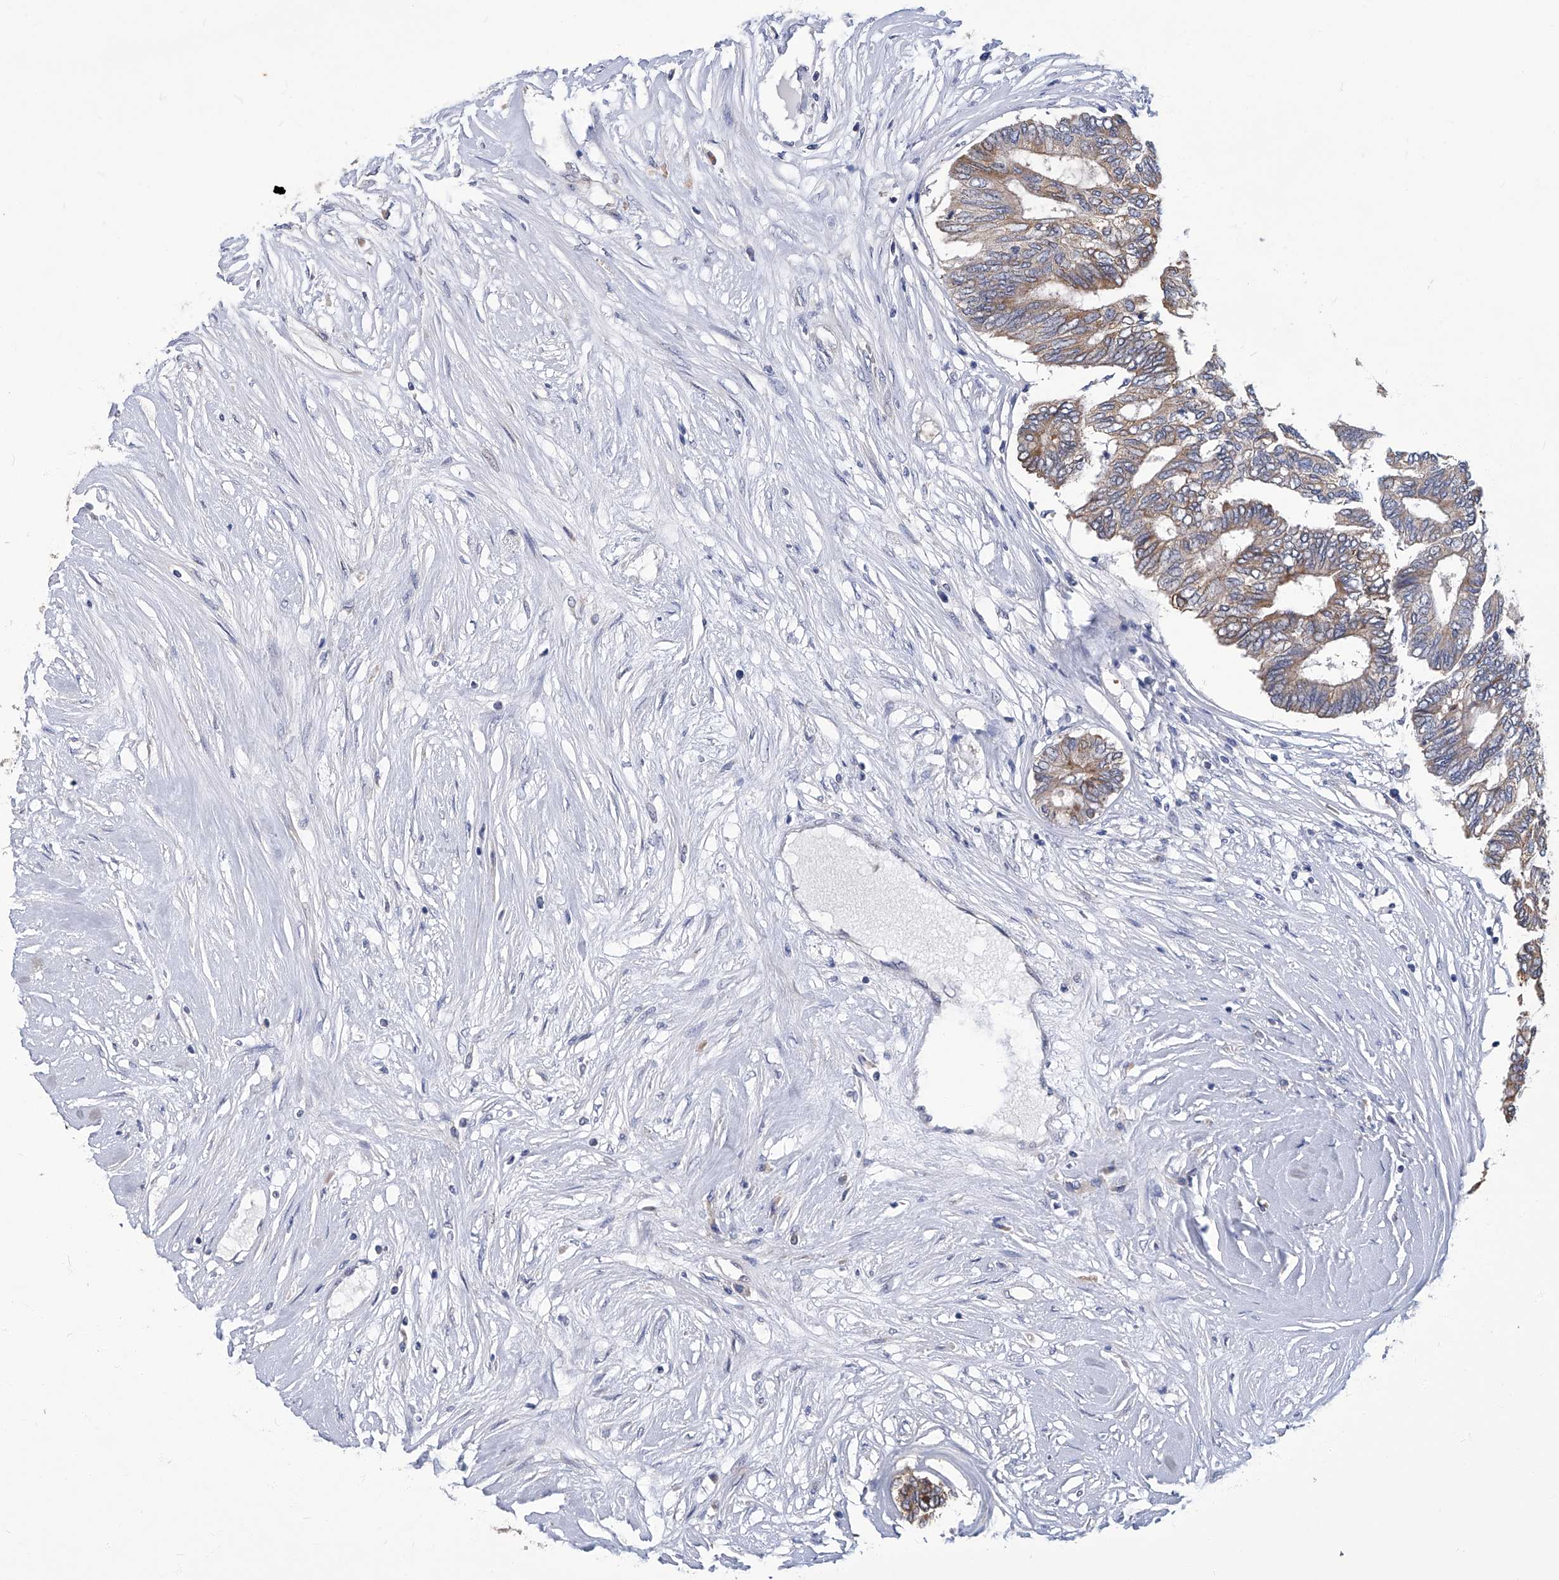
{"staining": {"intensity": "moderate", "quantity": ">75%", "location": "cytoplasmic/membranous"}, "tissue": "colorectal cancer", "cell_type": "Tumor cells", "image_type": "cancer", "snomed": [{"axis": "morphology", "description": "Adenocarcinoma, NOS"}, {"axis": "topography", "description": "Rectum"}], "caption": "Protein staining of adenocarcinoma (colorectal) tissue demonstrates moderate cytoplasmic/membranous expression in about >75% of tumor cells. Nuclei are stained in blue.", "gene": "TGFBR1", "patient": {"sex": "male", "age": 63}}